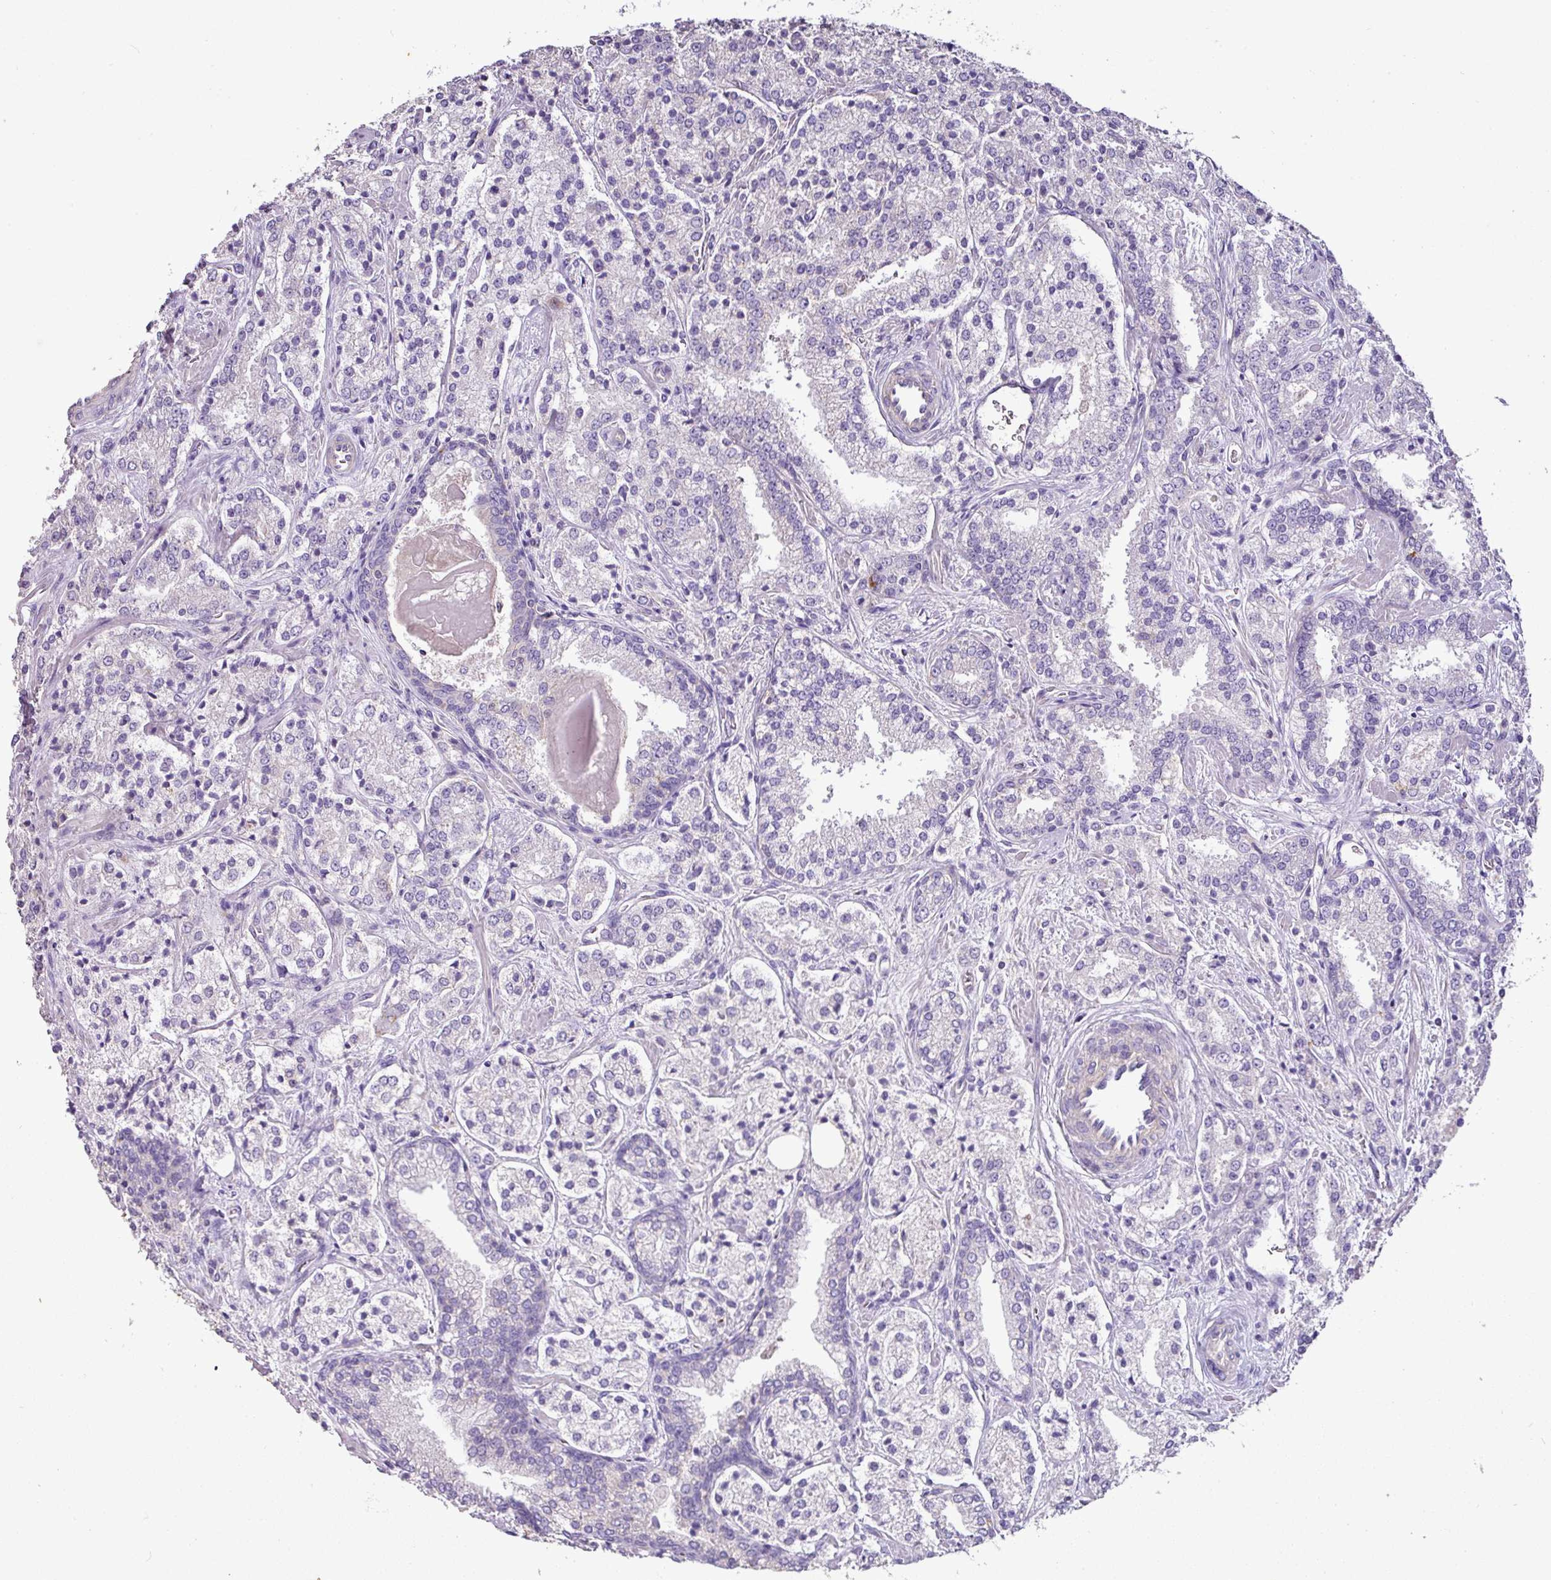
{"staining": {"intensity": "negative", "quantity": "none", "location": "none"}, "tissue": "prostate cancer", "cell_type": "Tumor cells", "image_type": "cancer", "snomed": [{"axis": "morphology", "description": "Adenocarcinoma, High grade"}, {"axis": "topography", "description": "Prostate"}], "caption": "Tumor cells show no significant protein positivity in prostate cancer.", "gene": "AGR3", "patient": {"sex": "male", "age": 63}}